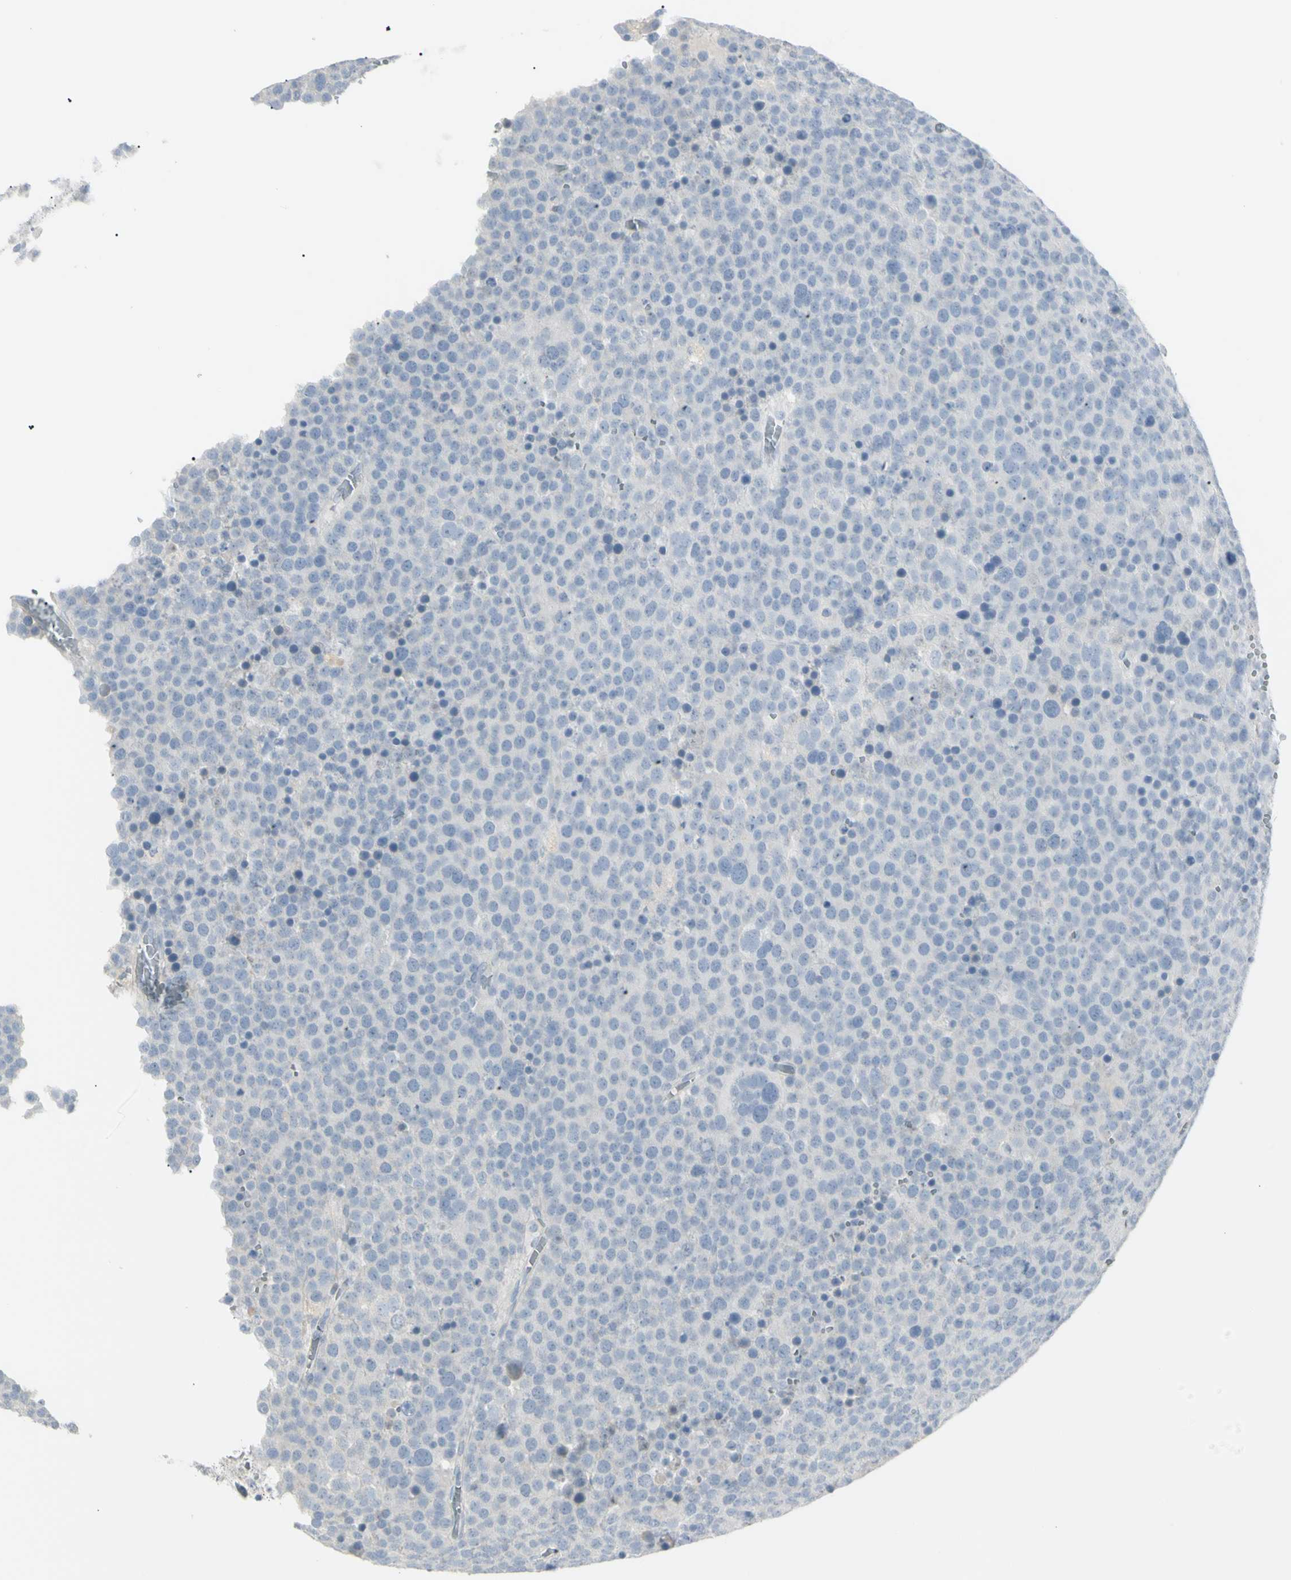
{"staining": {"intensity": "negative", "quantity": "none", "location": "none"}, "tissue": "testis cancer", "cell_type": "Tumor cells", "image_type": "cancer", "snomed": [{"axis": "morphology", "description": "Seminoma, NOS"}, {"axis": "topography", "description": "Testis"}], "caption": "A histopathology image of human testis cancer (seminoma) is negative for staining in tumor cells.", "gene": "PIP", "patient": {"sex": "male", "age": 71}}